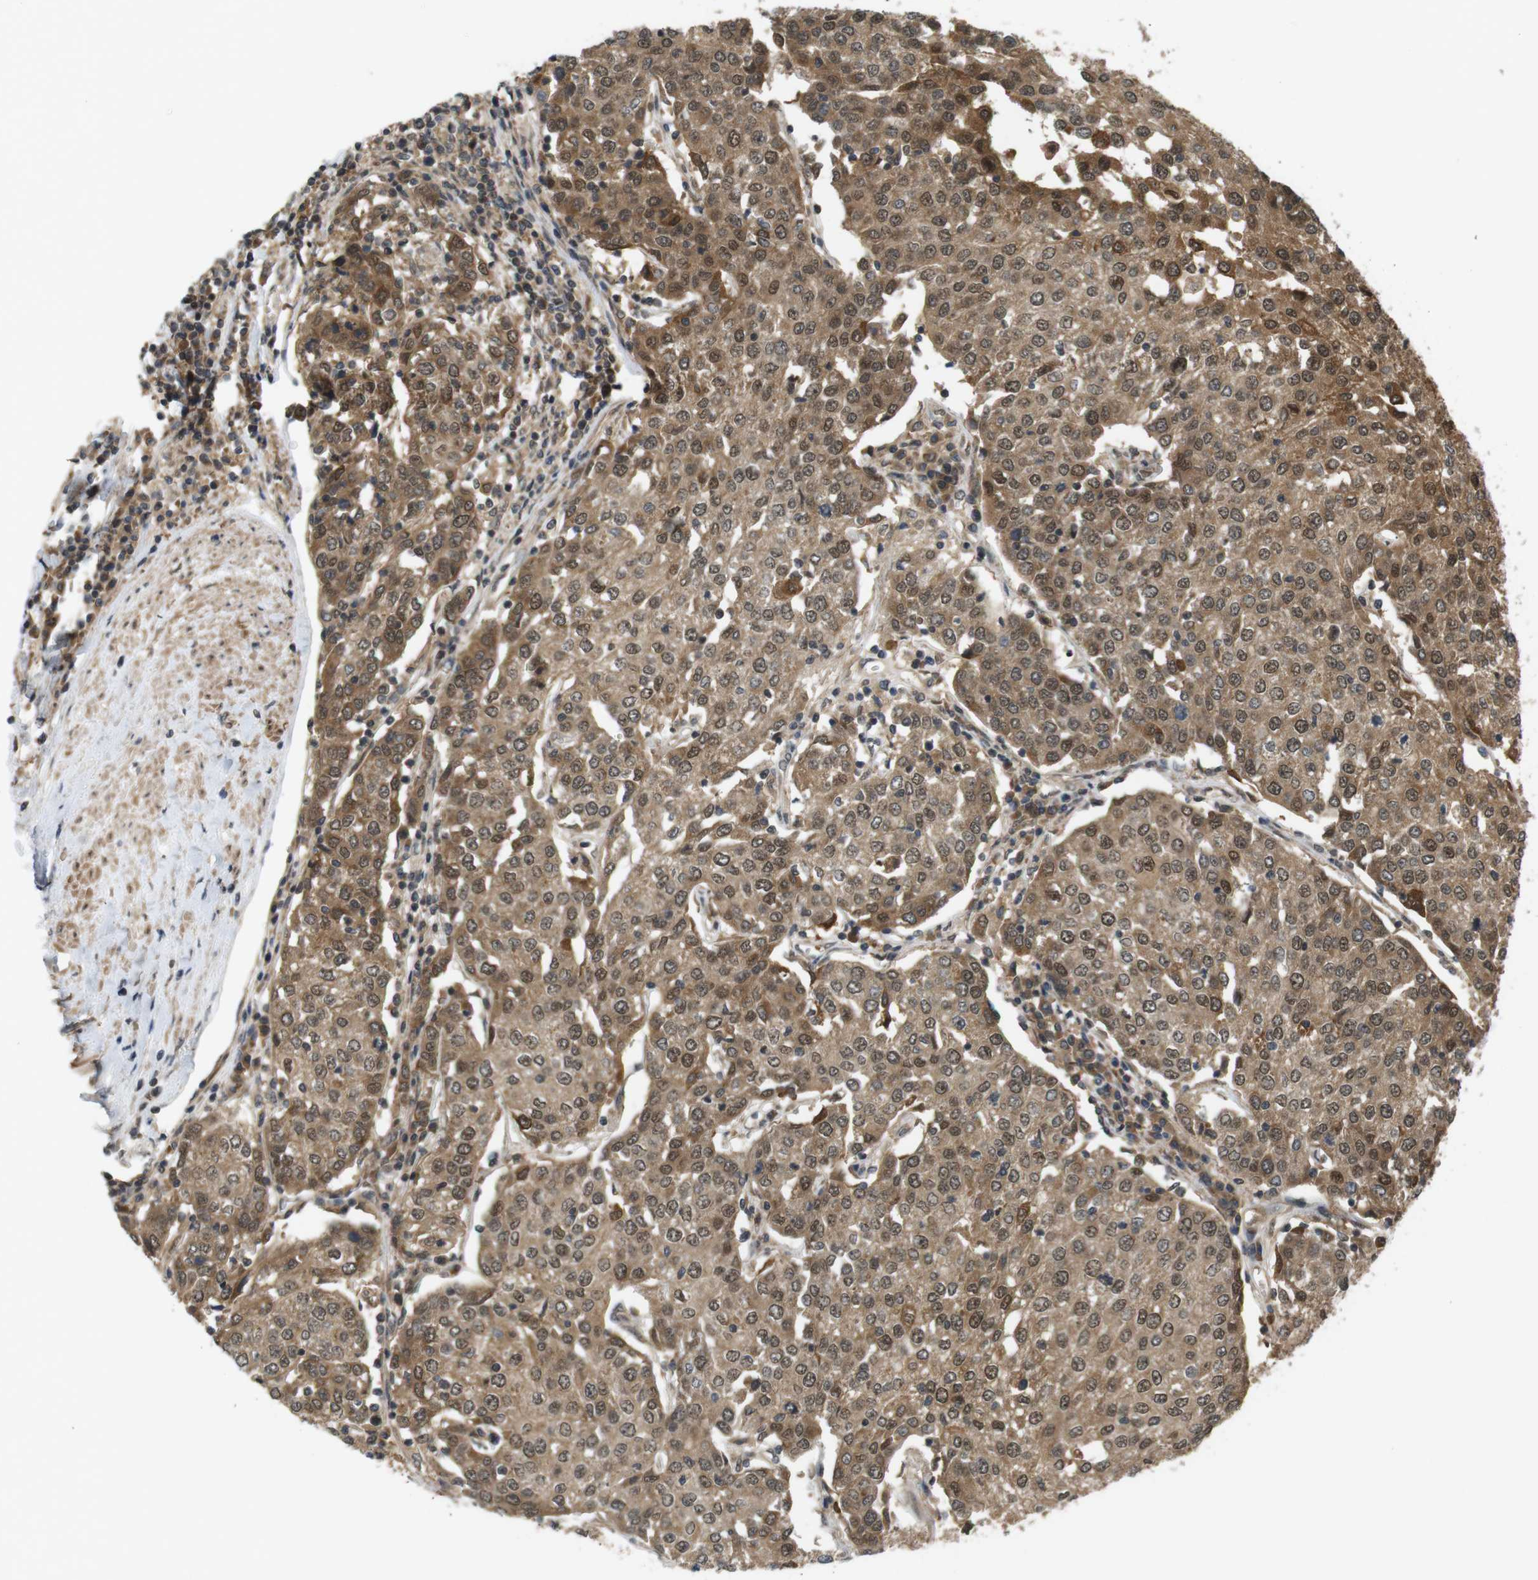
{"staining": {"intensity": "moderate", "quantity": ">75%", "location": "cytoplasmic/membranous,nuclear"}, "tissue": "urothelial cancer", "cell_type": "Tumor cells", "image_type": "cancer", "snomed": [{"axis": "morphology", "description": "Urothelial carcinoma, High grade"}, {"axis": "topography", "description": "Urinary bladder"}], "caption": "Immunohistochemistry staining of high-grade urothelial carcinoma, which demonstrates medium levels of moderate cytoplasmic/membranous and nuclear staining in about >75% of tumor cells indicating moderate cytoplasmic/membranous and nuclear protein expression. The staining was performed using DAB (brown) for protein detection and nuclei were counterstained in hematoxylin (blue).", "gene": "NFKBIE", "patient": {"sex": "female", "age": 85}}